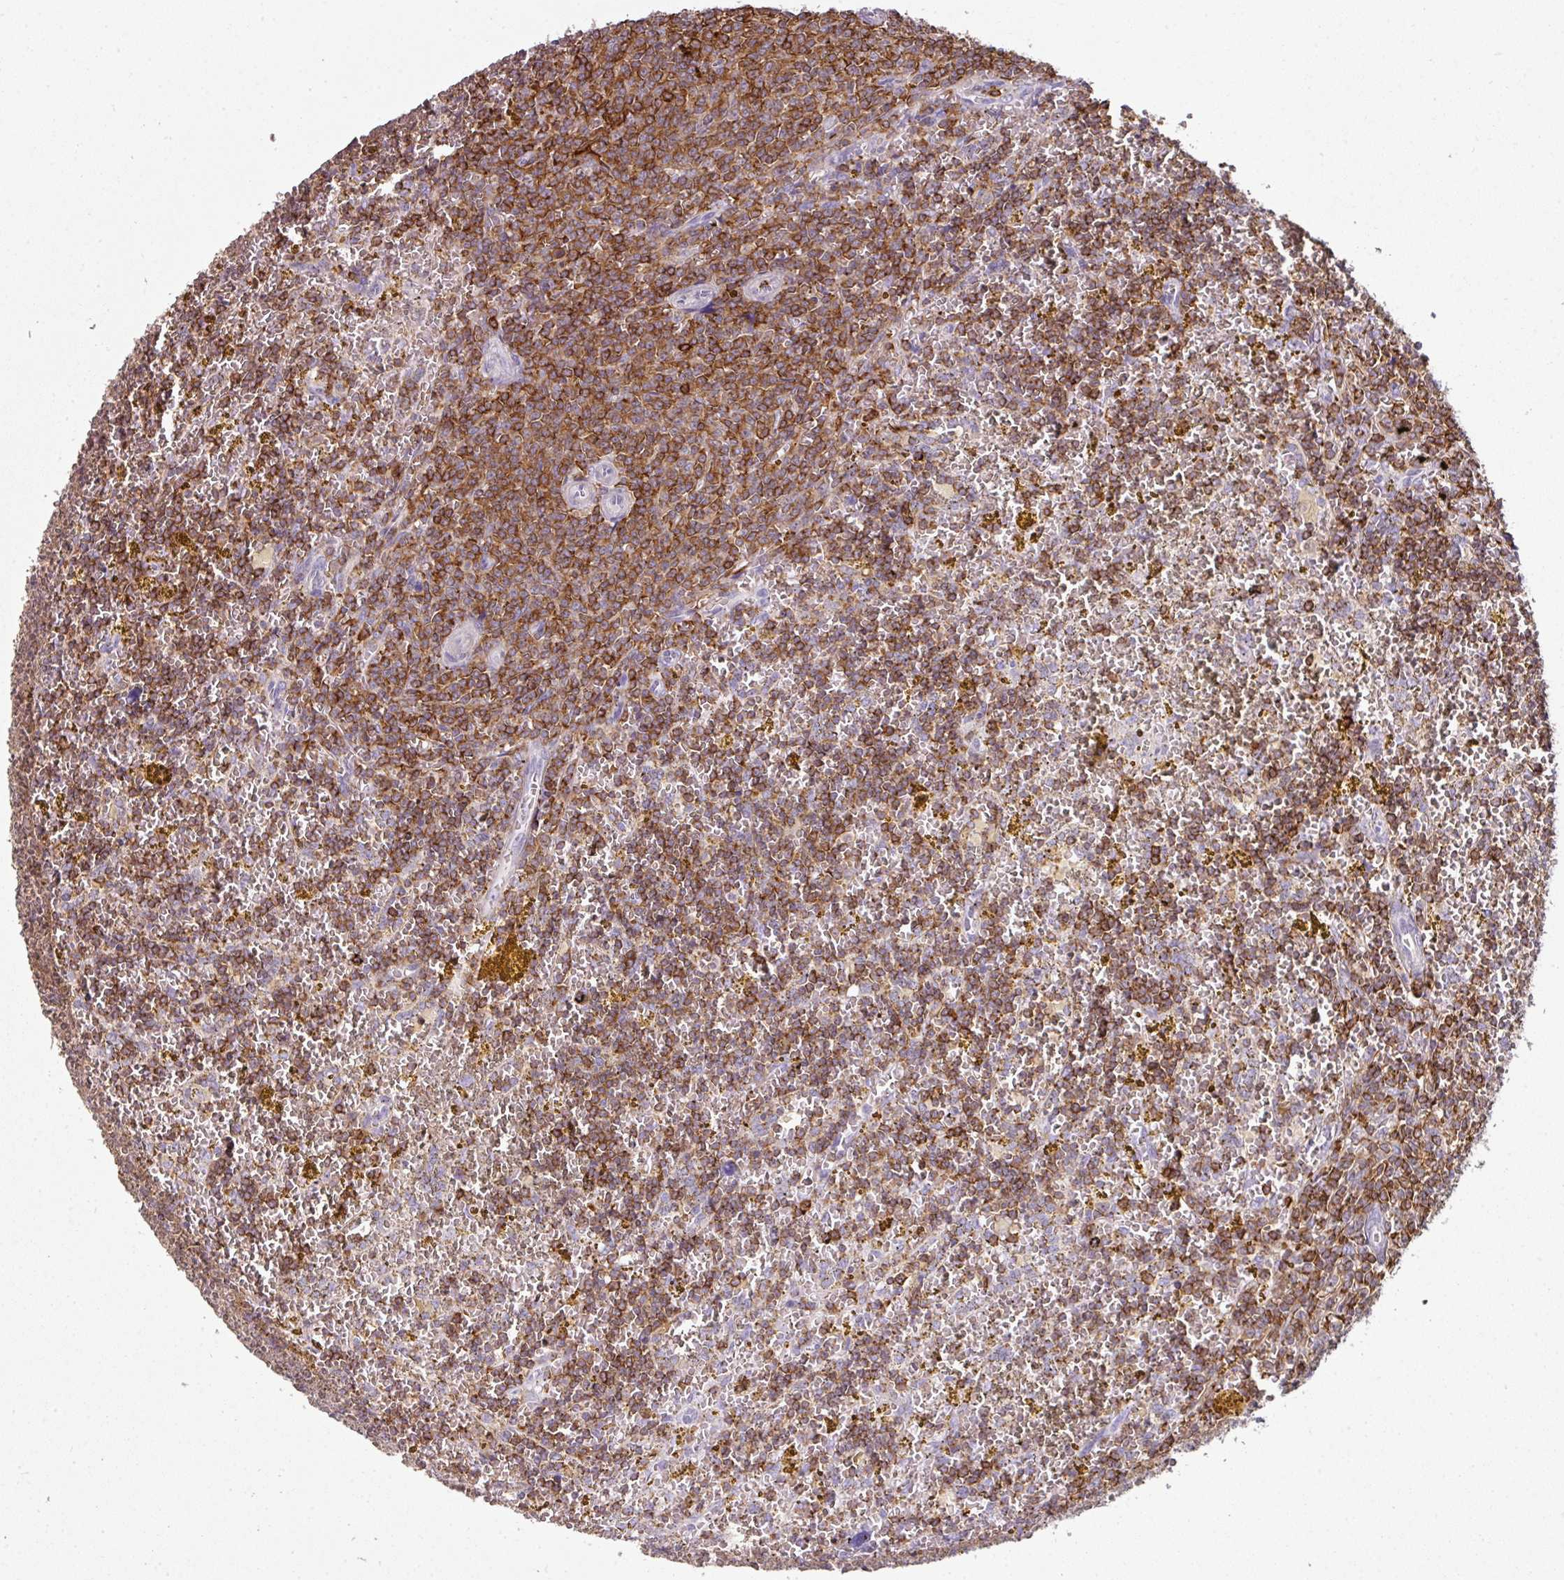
{"staining": {"intensity": "moderate", "quantity": ">75%", "location": "cytoplasmic/membranous"}, "tissue": "lymphoma", "cell_type": "Tumor cells", "image_type": "cancer", "snomed": [{"axis": "morphology", "description": "Malignant lymphoma, non-Hodgkin's type, Low grade"}, {"axis": "topography", "description": "Spleen"}, {"axis": "topography", "description": "Lymph node"}], "caption": "Protein staining of low-grade malignant lymphoma, non-Hodgkin's type tissue exhibits moderate cytoplasmic/membranous staining in about >75% of tumor cells.", "gene": "OLFML2B", "patient": {"sex": "female", "age": 66}}